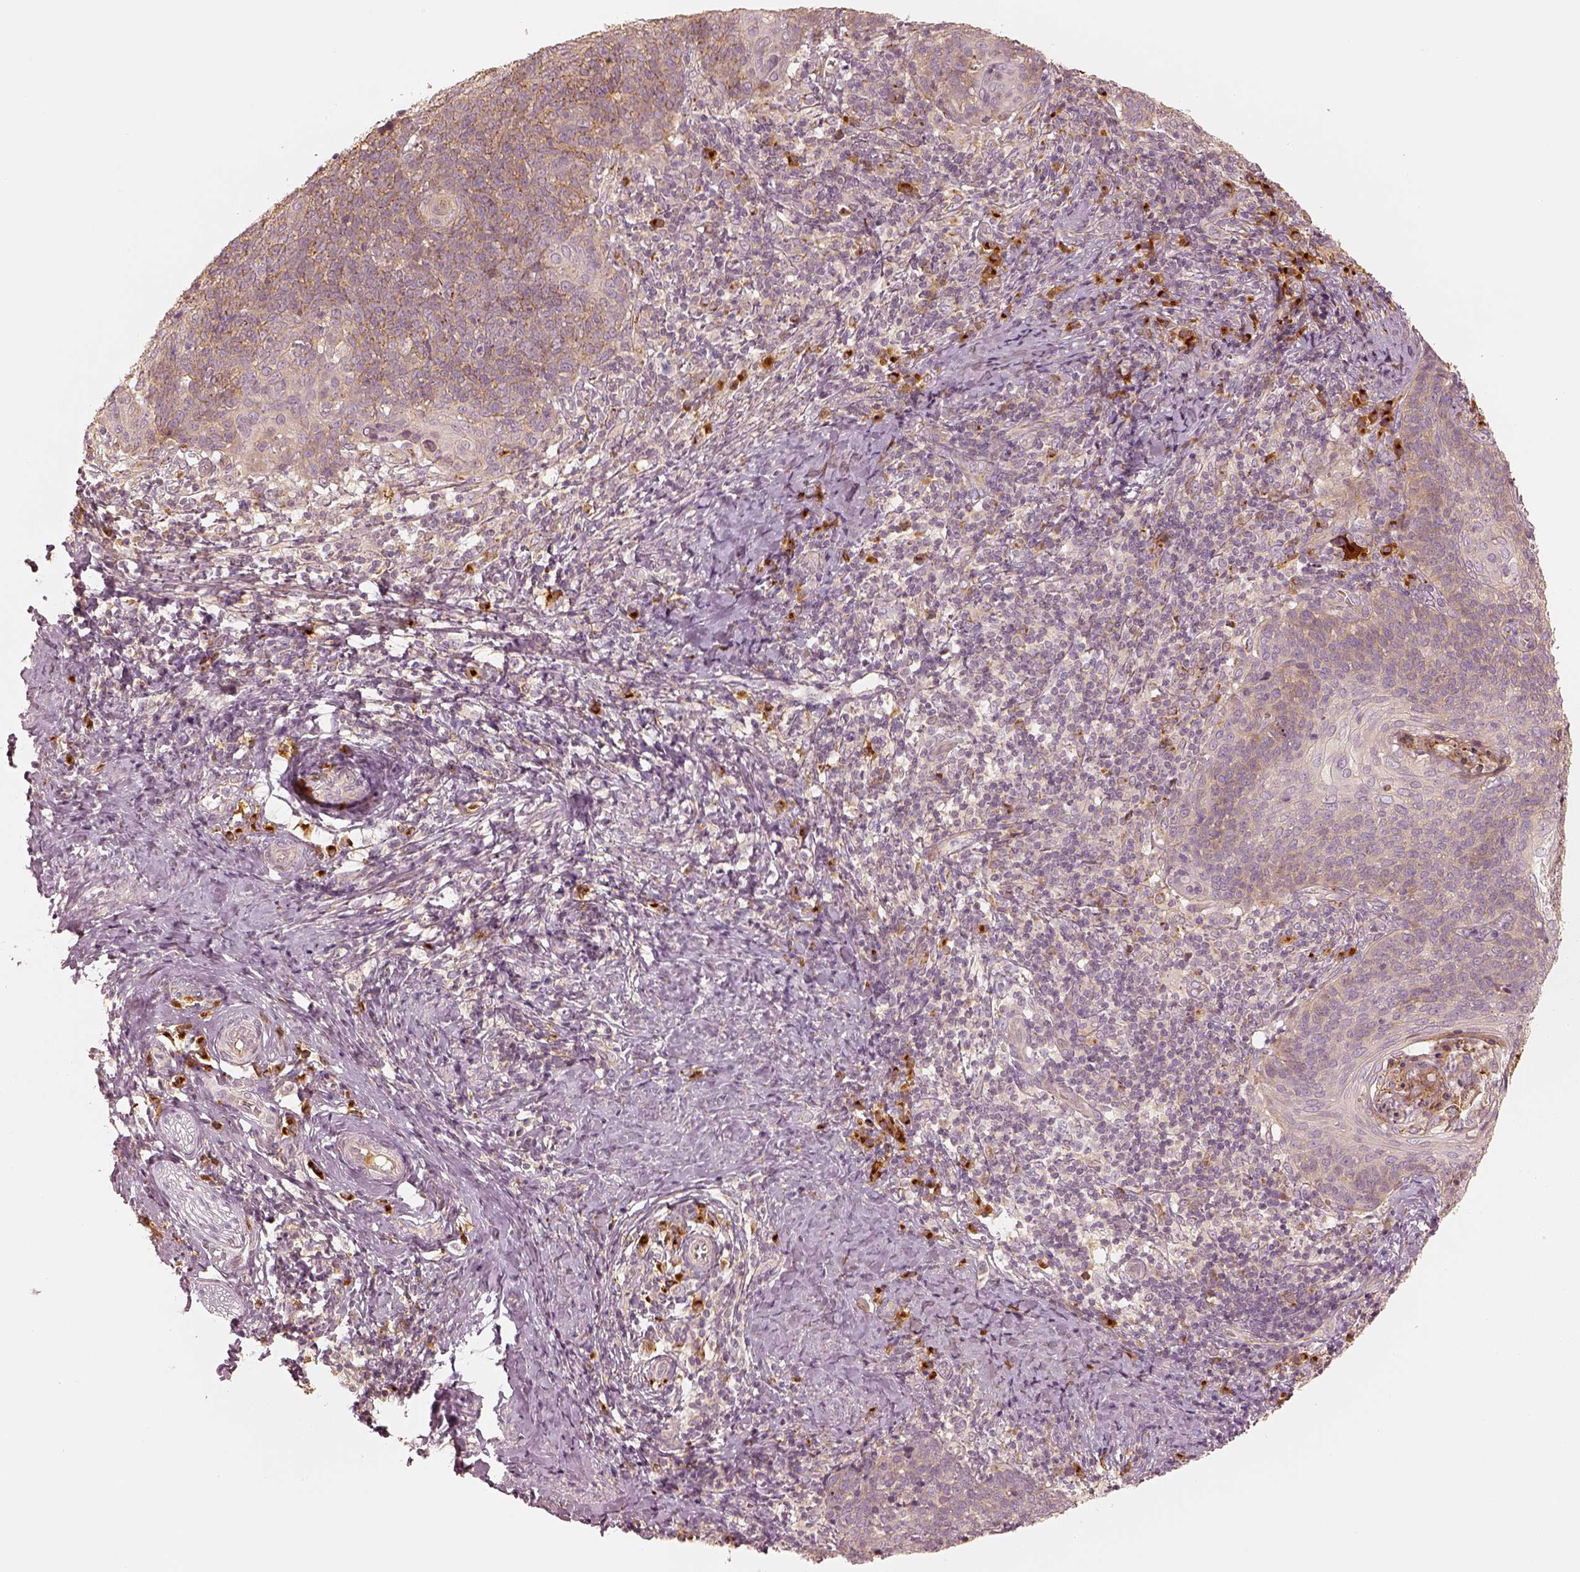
{"staining": {"intensity": "moderate", "quantity": ">75%", "location": "cytoplasmic/membranous"}, "tissue": "cervical cancer", "cell_type": "Tumor cells", "image_type": "cancer", "snomed": [{"axis": "morphology", "description": "Normal tissue, NOS"}, {"axis": "morphology", "description": "Squamous cell carcinoma, NOS"}, {"axis": "topography", "description": "Cervix"}], "caption": "Cervical squamous cell carcinoma stained with immunohistochemistry shows moderate cytoplasmic/membranous positivity in about >75% of tumor cells. Nuclei are stained in blue.", "gene": "GORASP2", "patient": {"sex": "female", "age": 39}}